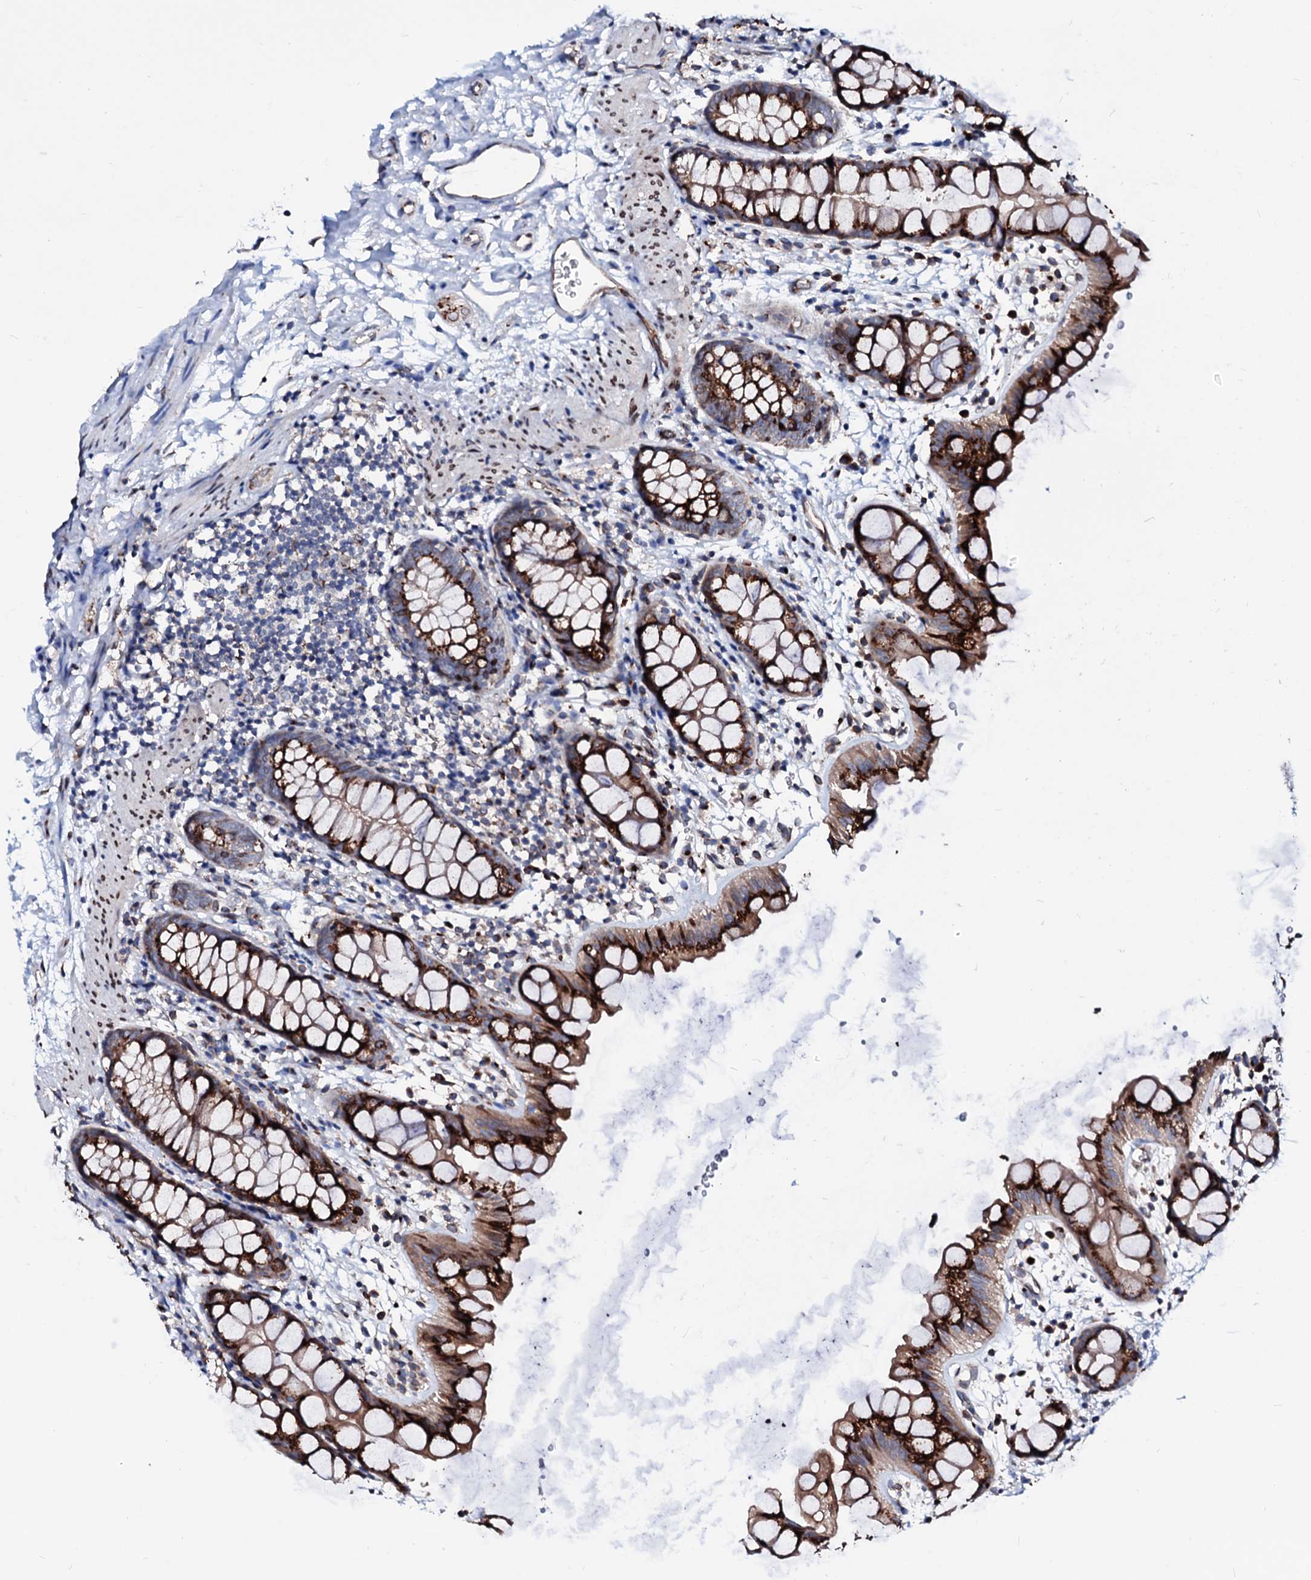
{"staining": {"intensity": "strong", "quantity": ">75%", "location": "cytoplasmic/membranous"}, "tissue": "rectum", "cell_type": "Glandular cells", "image_type": "normal", "snomed": [{"axis": "morphology", "description": "Normal tissue, NOS"}, {"axis": "topography", "description": "Rectum"}], "caption": "Protein expression analysis of benign rectum exhibits strong cytoplasmic/membranous positivity in about >75% of glandular cells. Immunohistochemistry (ihc) stains the protein in brown and the nuclei are stained blue.", "gene": "TMCO3", "patient": {"sex": "female", "age": 65}}